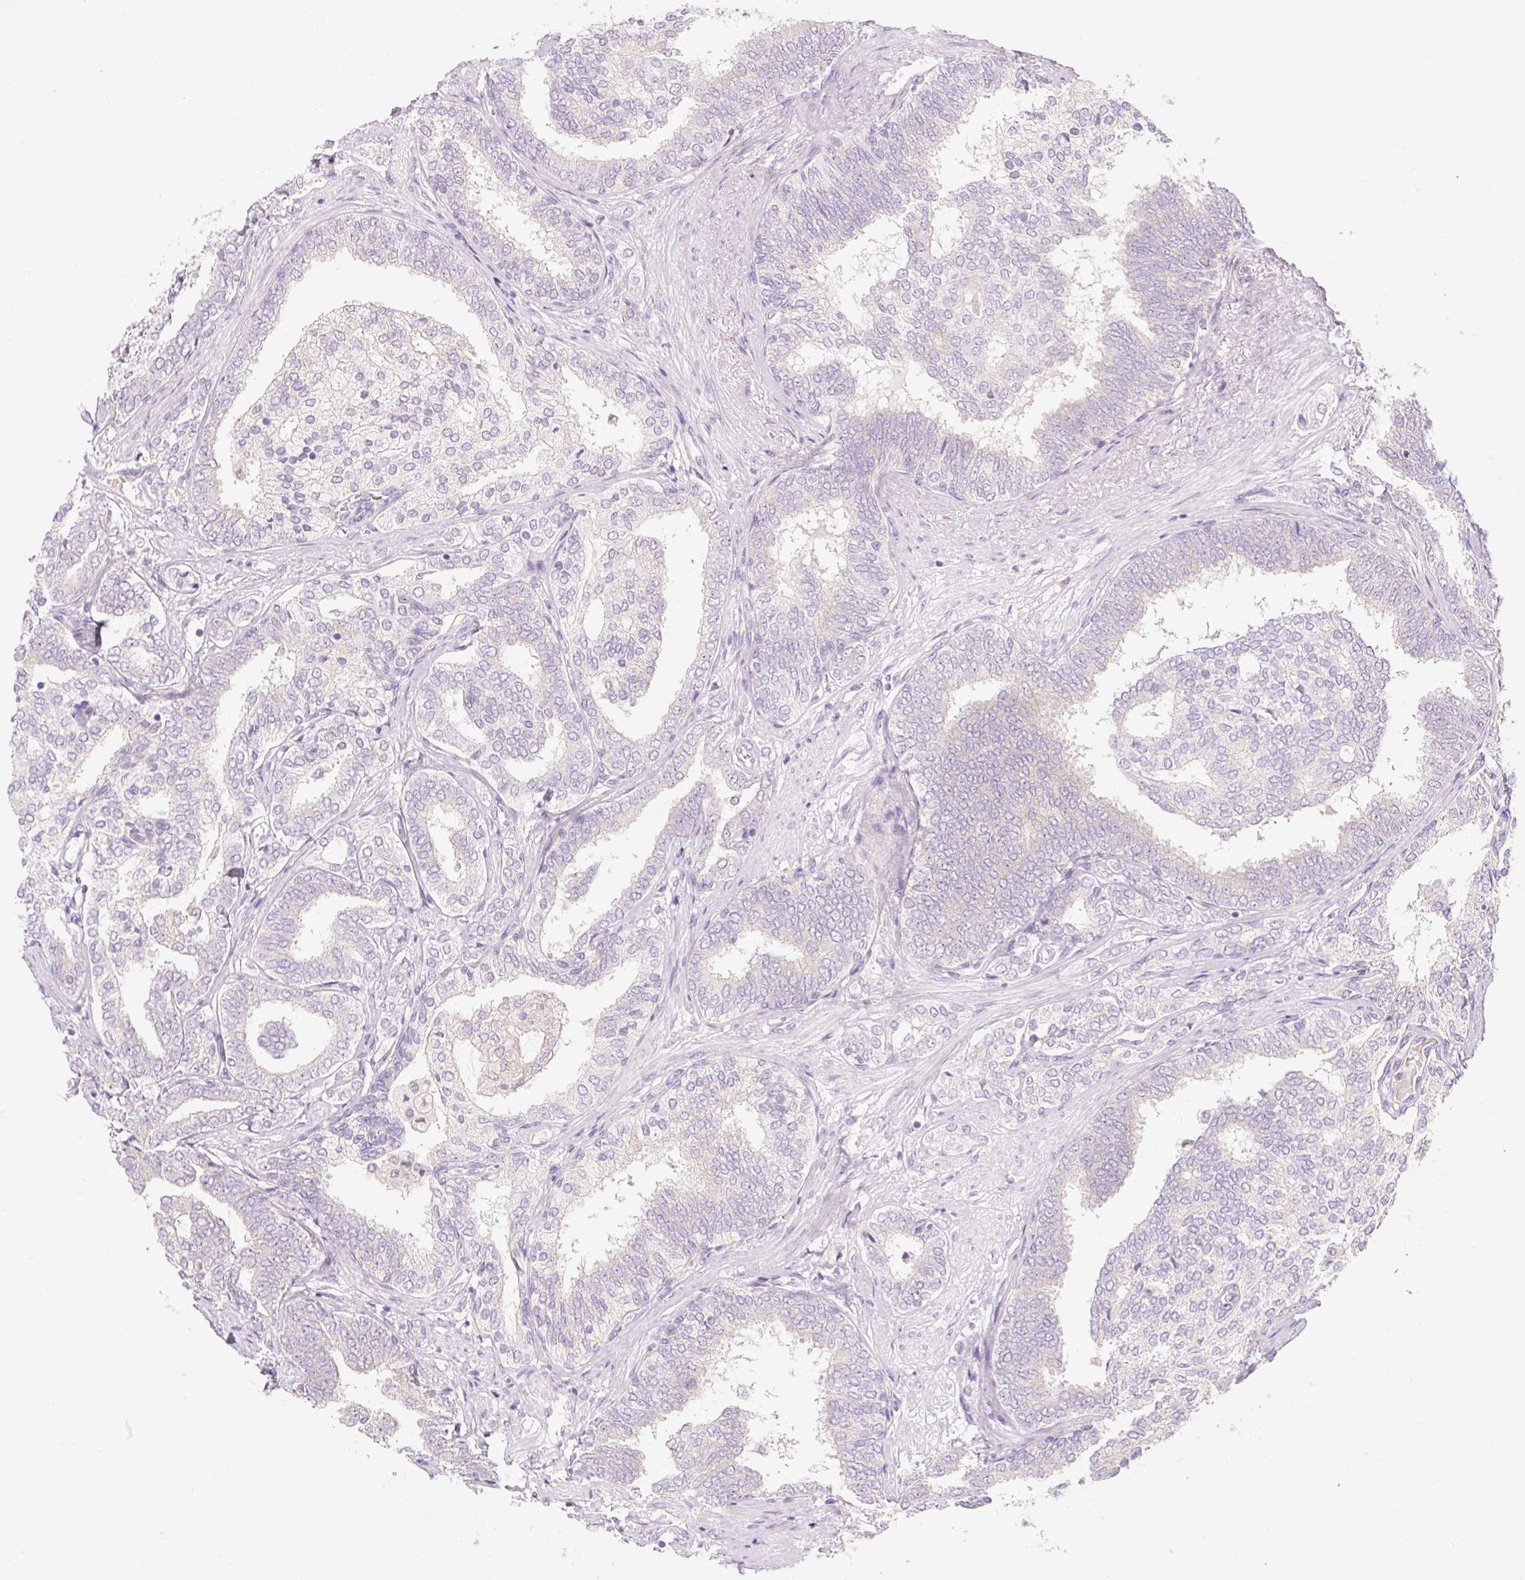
{"staining": {"intensity": "weak", "quantity": "<25%", "location": "cytoplasmic/membranous"}, "tissue": "prostate cancer", "cell_type": "Tumor cells", "image_type": "cancer", "snomed": [{"axis": "morphology", "description": "Adenocarcinoma, High grade"}, {"axis": "topography", "description": "Prostate"}], "caption": "IHC of adenocarcinoma (high-grade) (prostate) displays no positivity in tumor cells.", "gene": "MYO1D", "patient": {"sex": "male", "age": 72}}